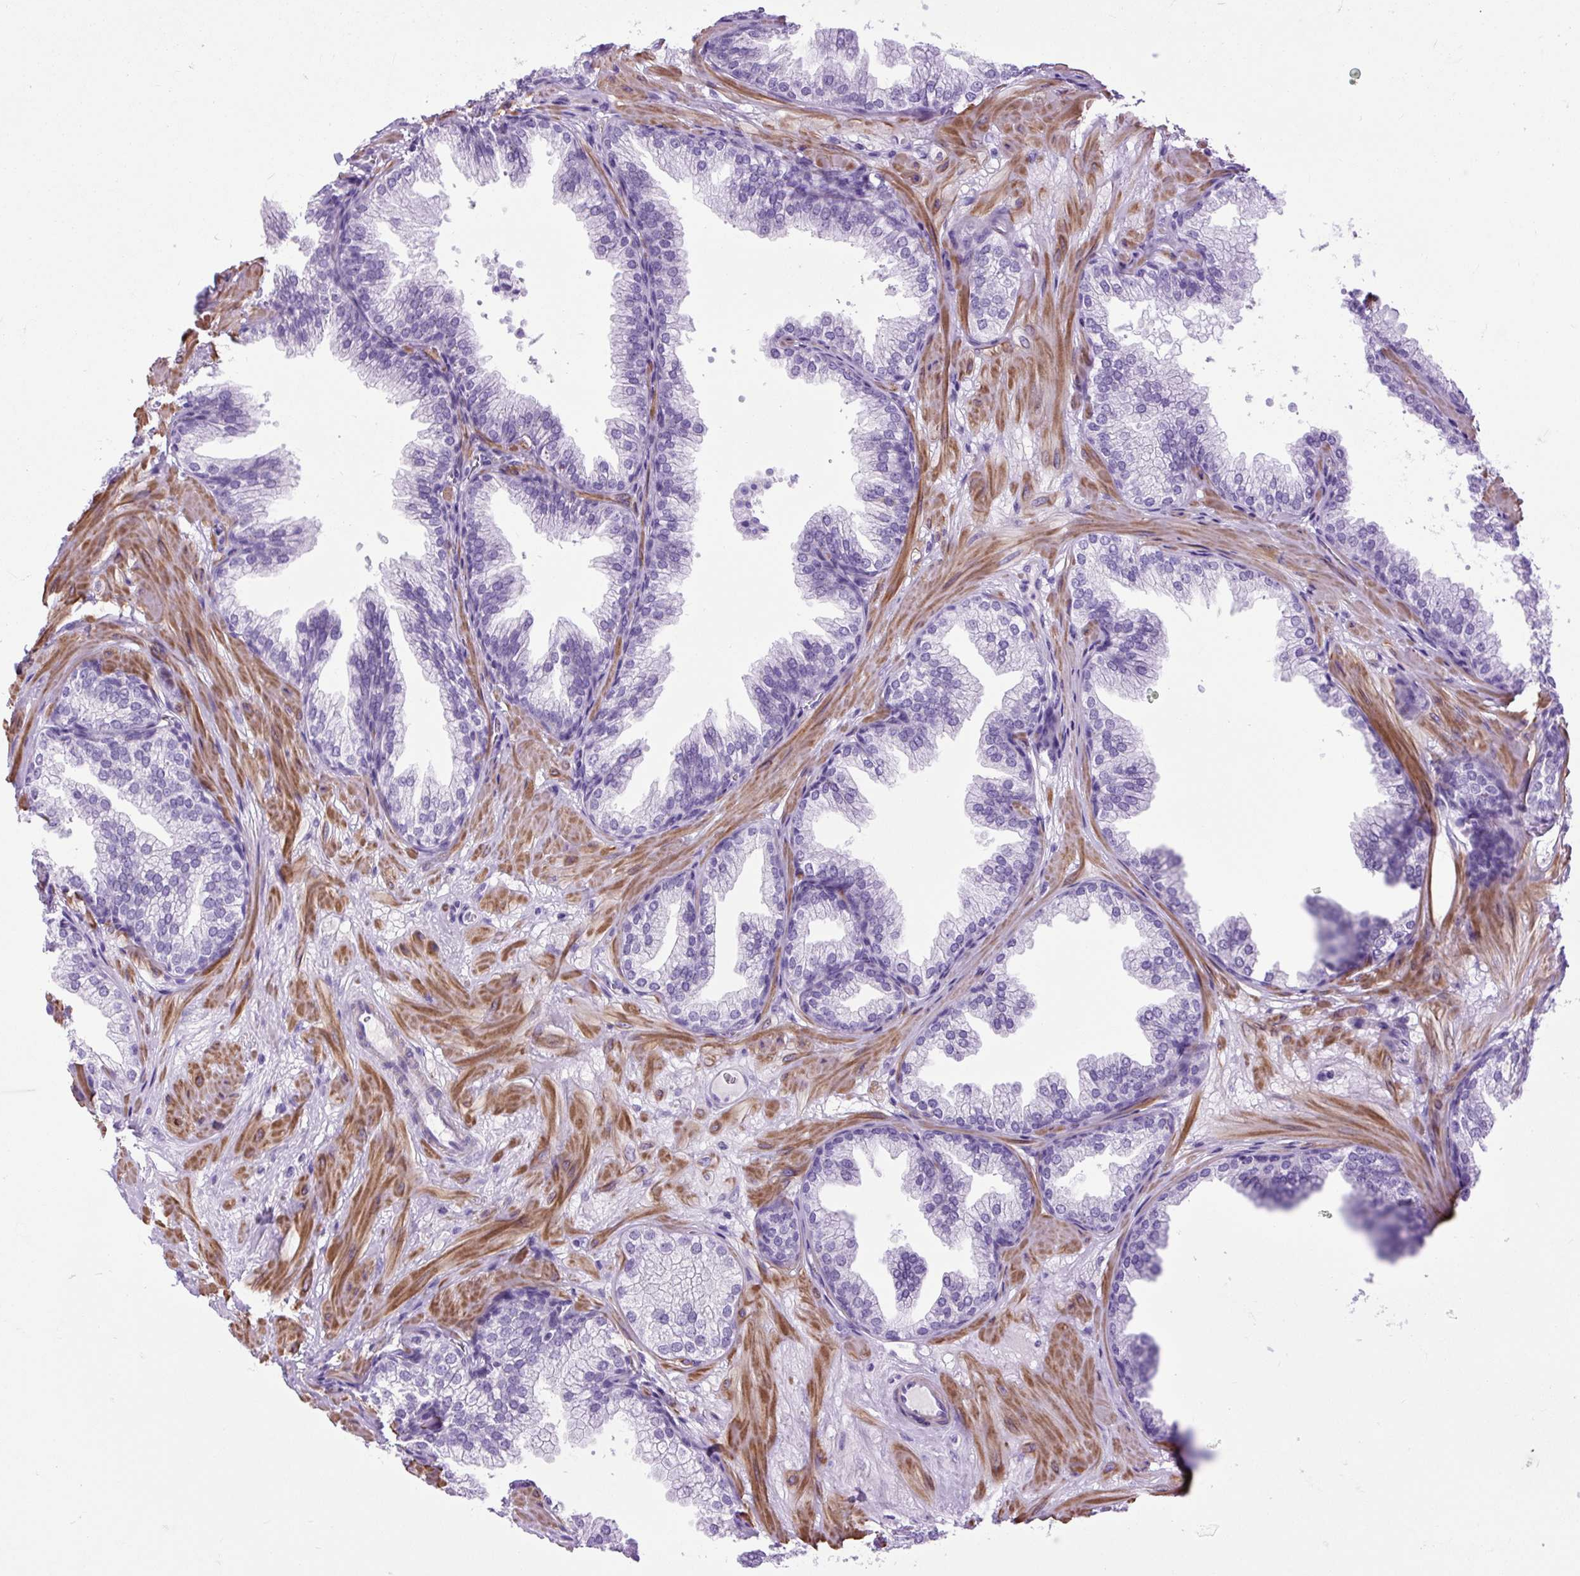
{"staining": {"intensity": "negative", "quantity": "none", "location": "none"}, "tissue": "prostate", "cell_type": "Glandular cells", "image_type": "normal", "snomed": [{"axis": "morphology", "description": "Normal tissue, NOS"}, {"axis": "topography", "description": "Prostate"}], "caption": "IHC of normal prostate demonstrates no staining in glandular cells.", "gene": "DPP6", "patient": {"sex": "male", "age": 37}}